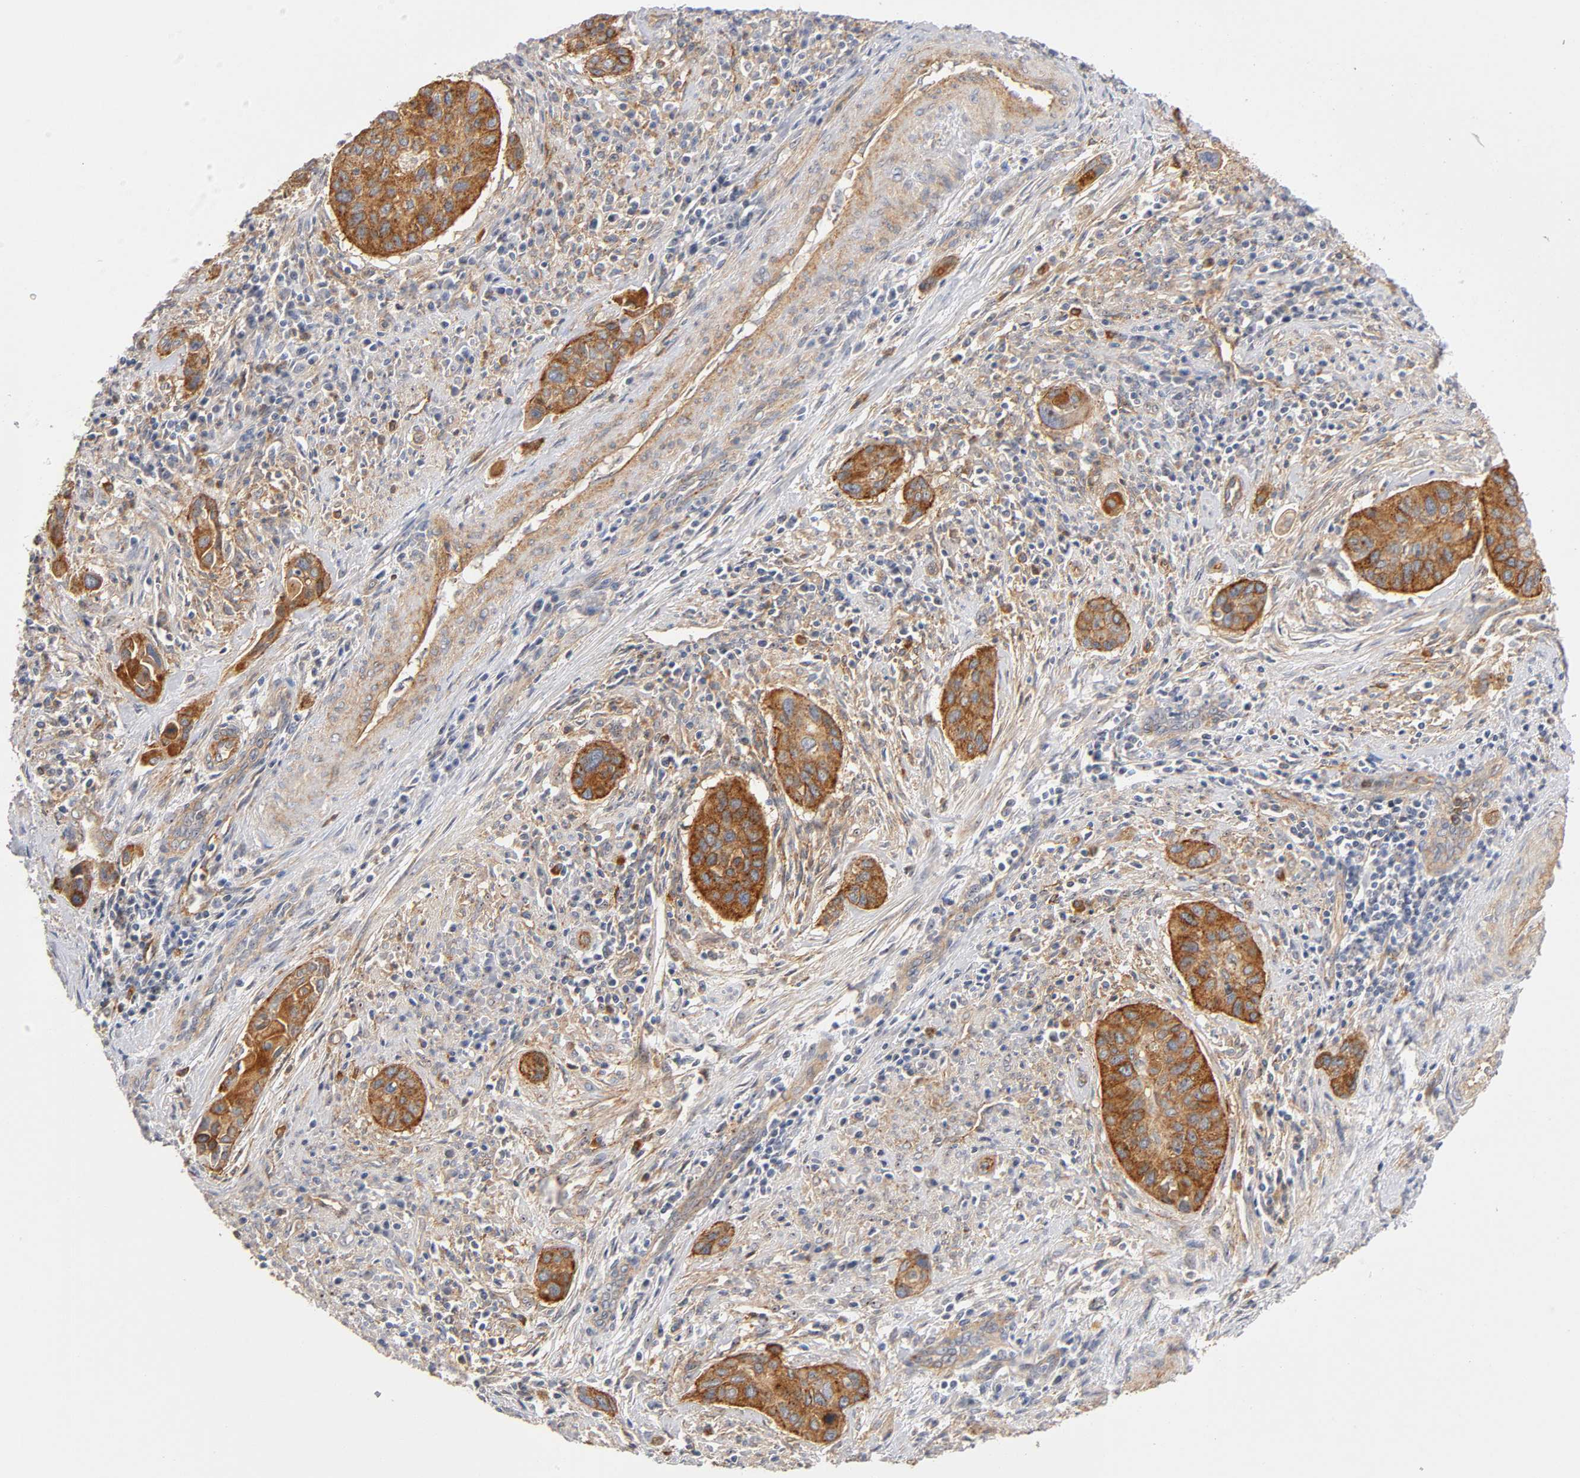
{"staining": {"intensity": "strong", "quantity": ">75%", "location": "cytoplasmic/membranous"}, "tissue": "cervical cancer", "cell_type": "Tumor cells", "image_type": "cancer", "snomed": [{"axis": "morphology", "description": "Adenocarcinoma, NOS"}, {"axis": "topography", "description": "Cervix"}], "caption": "DAB immunohistochemical staining of adenocarcinoma (cervical) exhibits strong cytoplasmic/membranous protein positivity in approximately >75% of tumor cells. (DAB = brown stain, brightfield microscopy at high magnification).", "gene": "PLD1", "patient": {"sex": "female", "age": 29}}